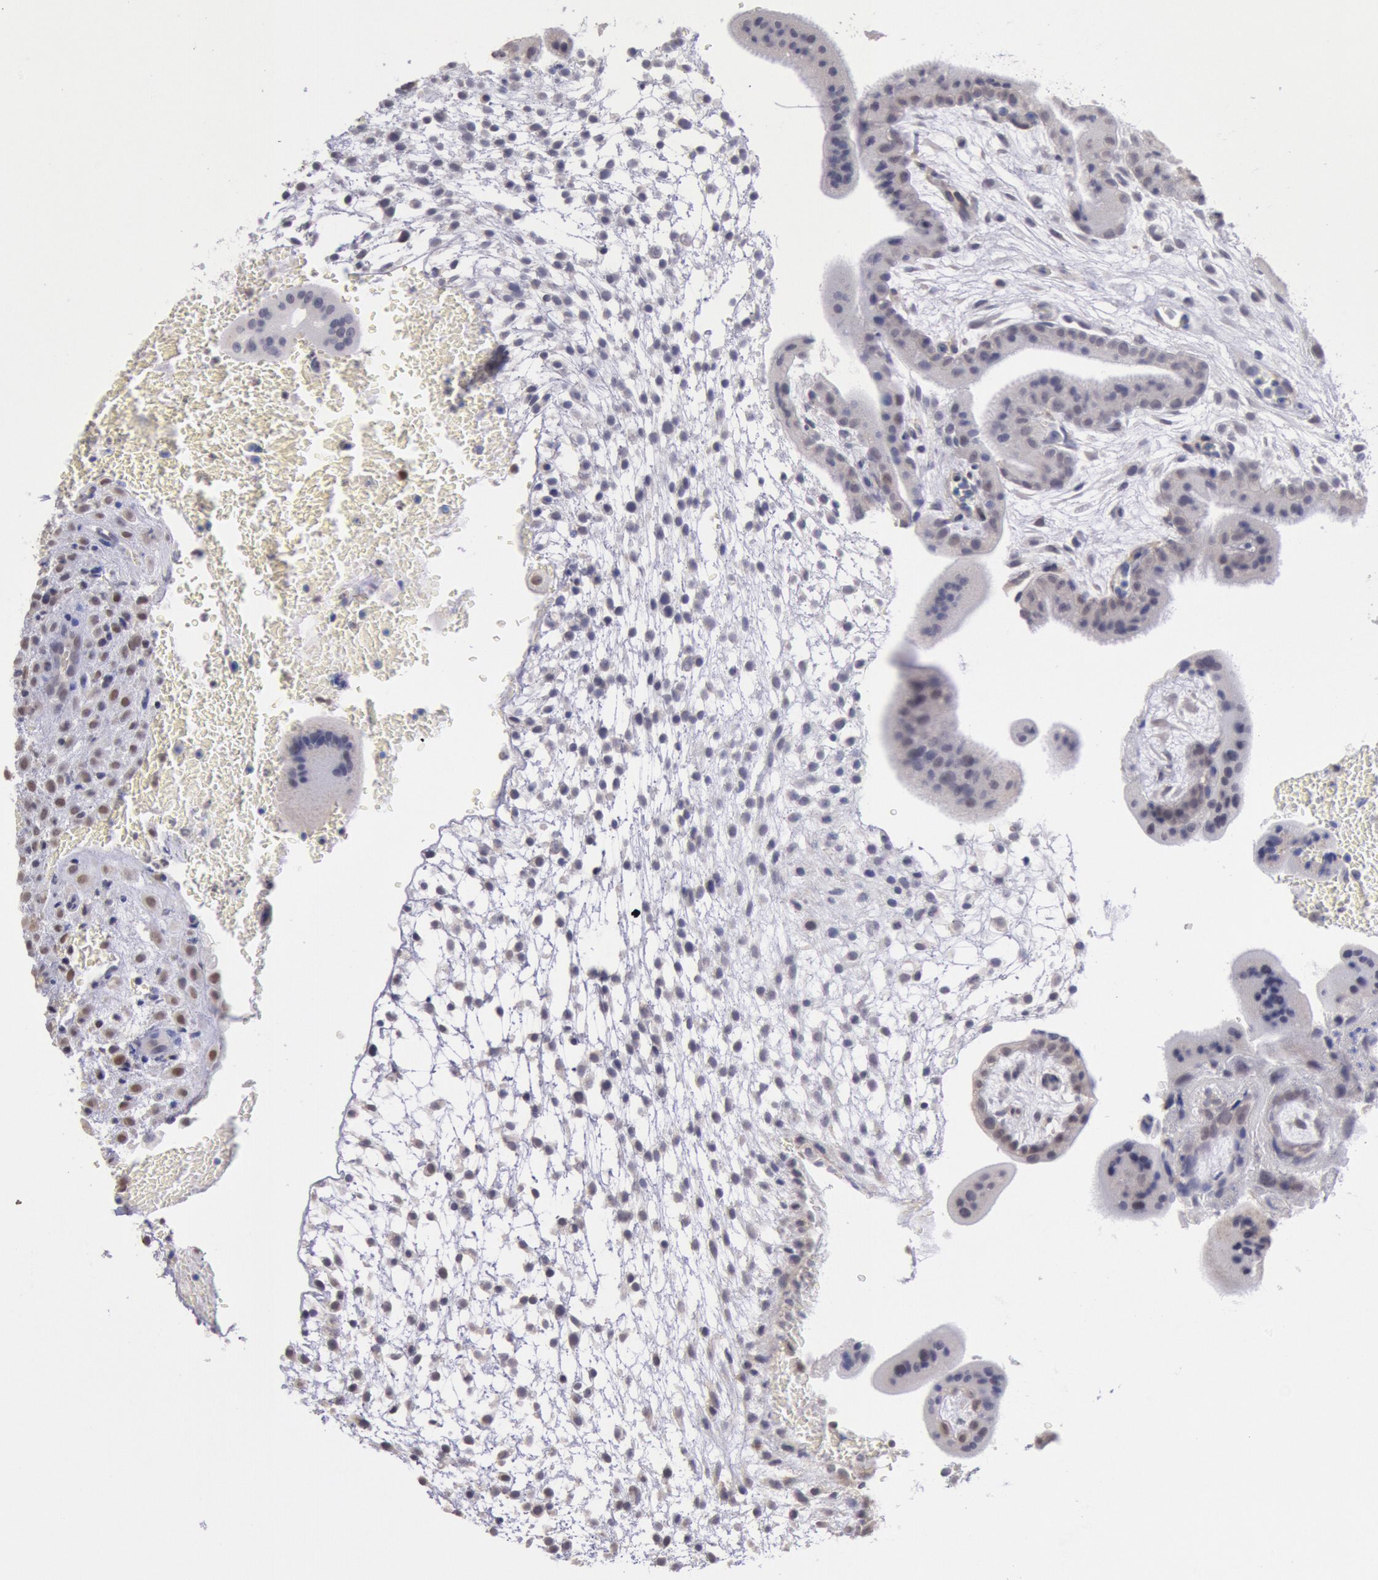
{"staining": {"intensity": "moderate", "quantity": "25%-75%", "location": "nuclear"}, "tissue": "placenta", "cell_type": "Decidual cells", "image_type": "normal", "snomed": [{"axis": "morphology", "description": "Normal tissue, NOS"}, {"axis": "topography", "description": "Placenta"}], "caption": "Immunohistochemical staining of normal placenta demonstrates 25%-75% levels of moderate nuclear protein expression in about 25%-75% of decidual cells. Using DAB (brown) and hematoxylin (blue) stains, captured at high magnification using brightfield microscopy.", "gene": "MYH6", "patient": {"sex": "female", "age": 35}}